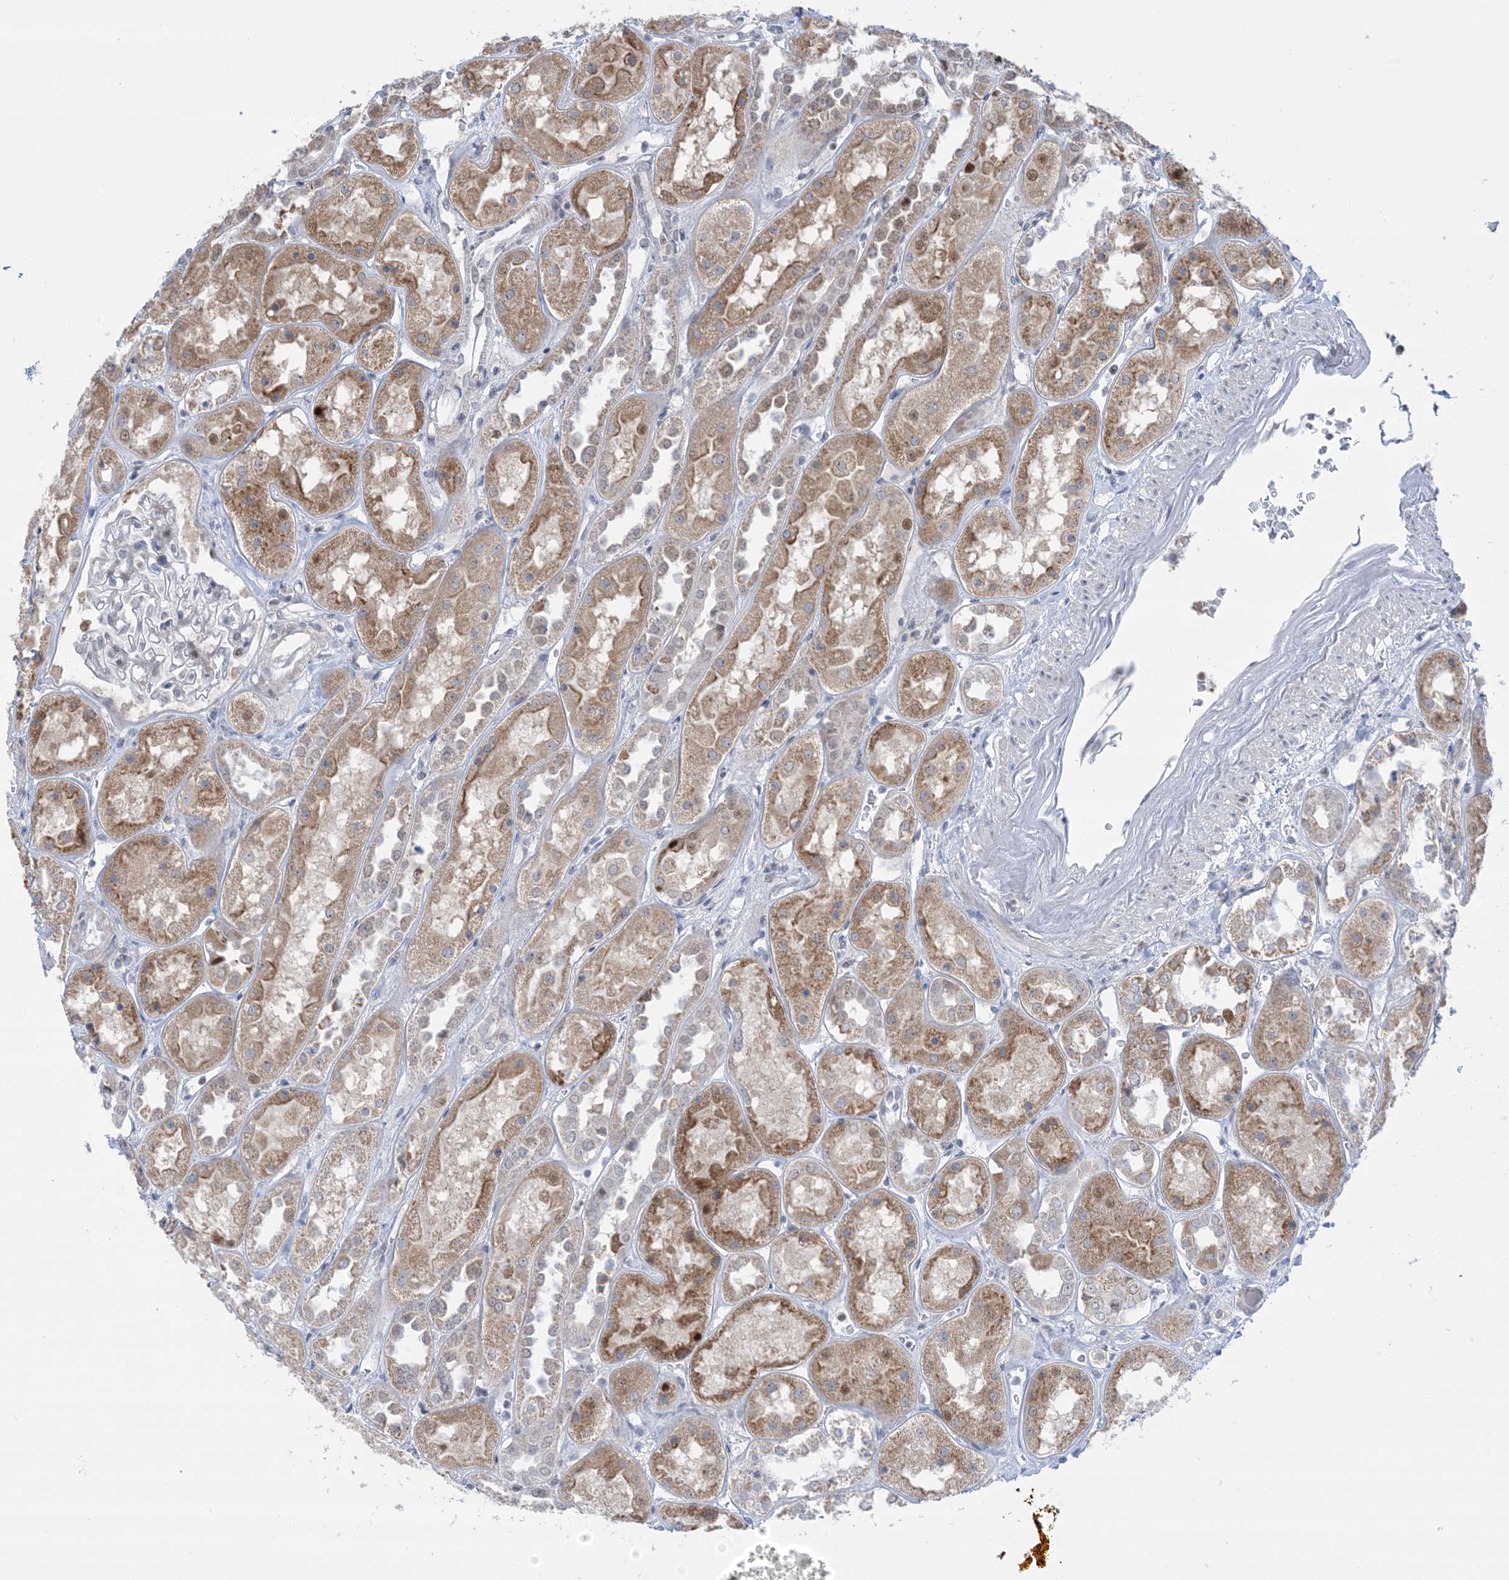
{"staining": {"intensity": "negative", "quantity": "none", "location": "none"}, "tissue": "kidney", "cell_type": "Cells in glomeruli", "image_type": "normal", "snomed": [{"axis": "morphology", "description": "Normal tissue, NOS"}, {"axis": "topography", "description": "Kidney"}], "caption": "The histopathology image displays no significant staining in cells in glomeruli of kidney.", "gene": "TFPT", "patient": {"sex": "male", "age": 70}}